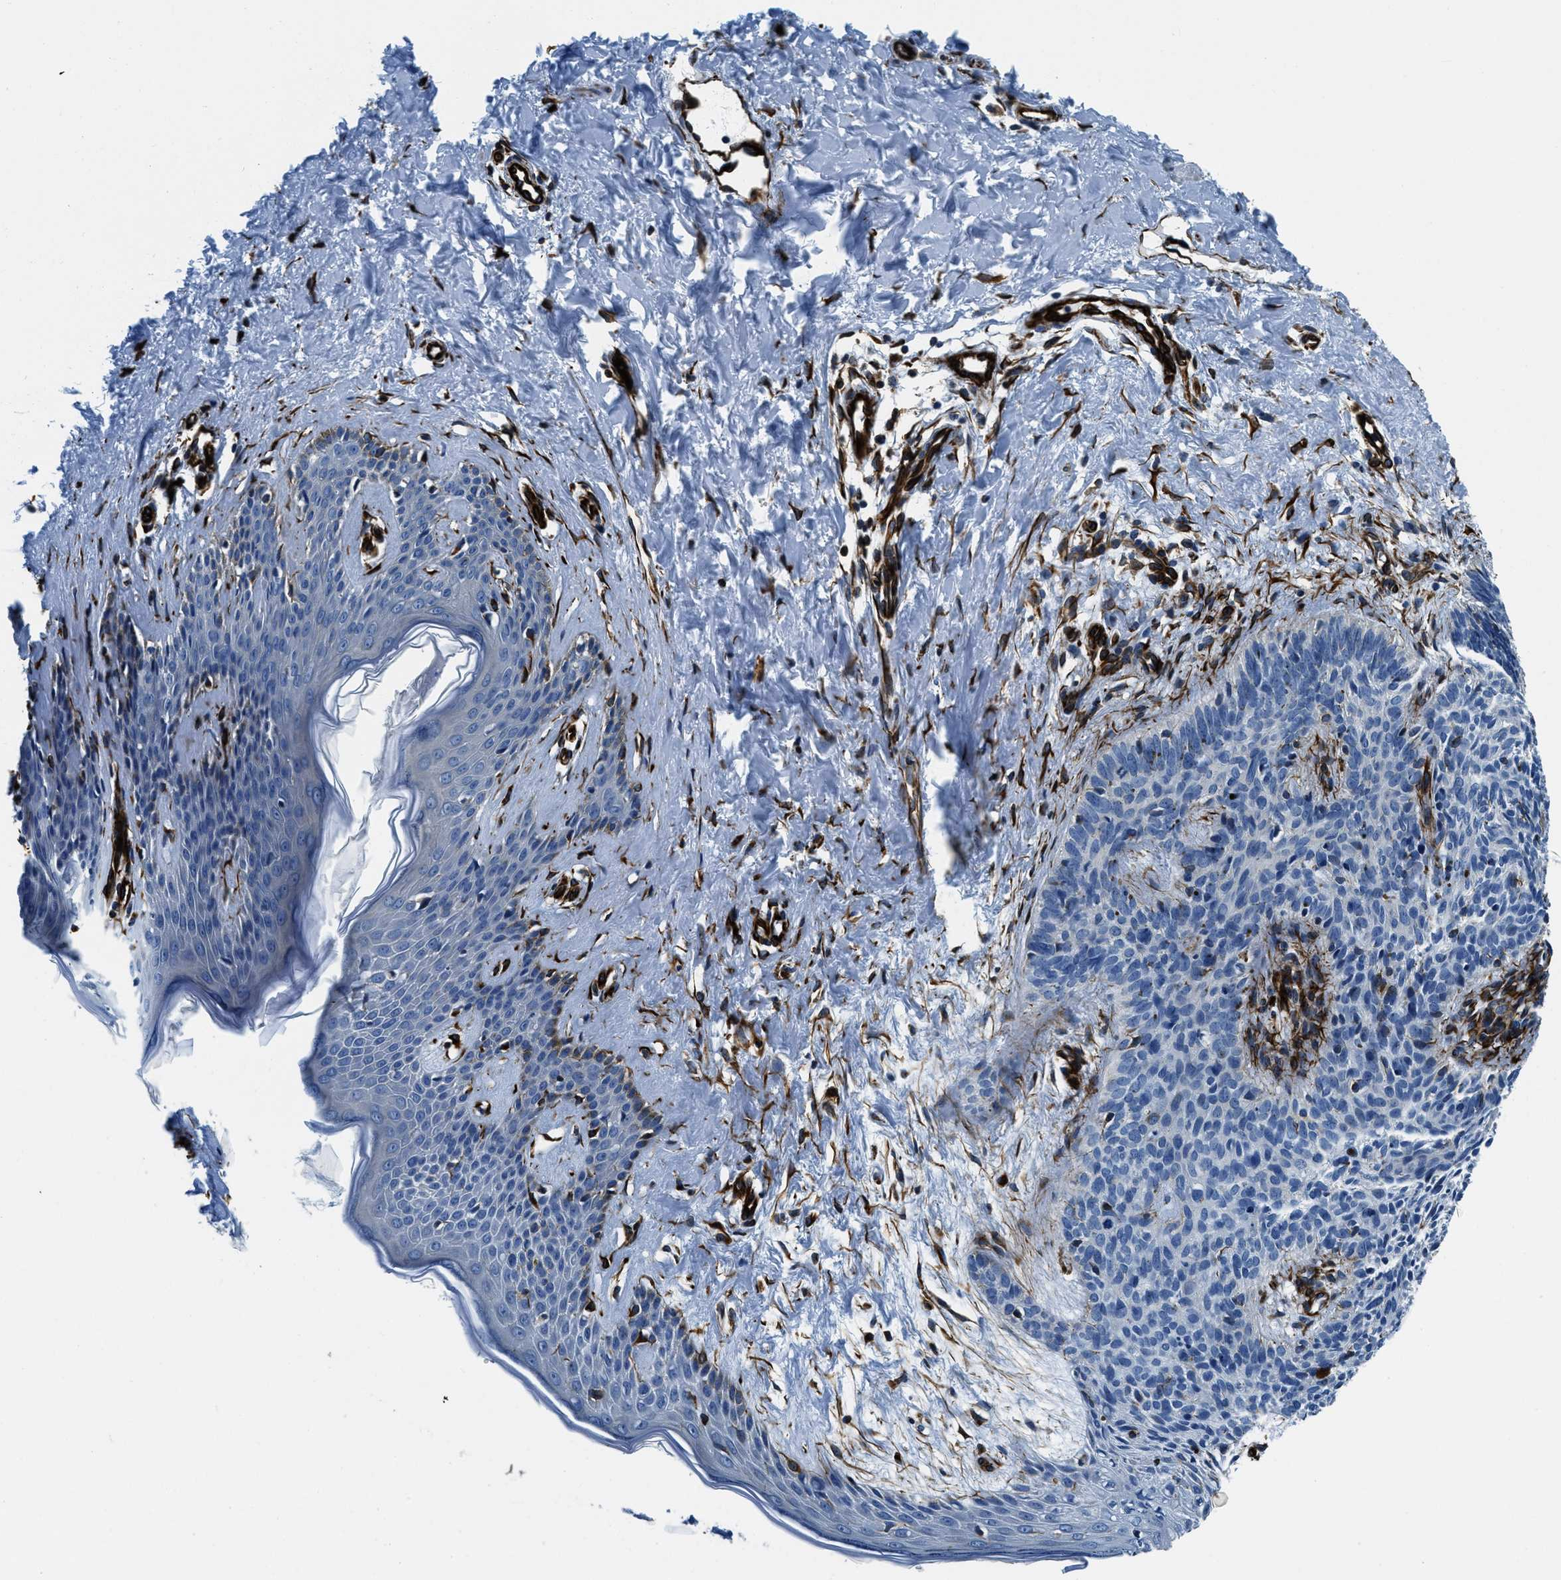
{"staining": {"intensity": "negative", "quantity": "none", "location": "none"}, "tissue": "skin cancer", "cell_type": "Tumor cells", "image_type": "cancer", "snomed": [{"axis": "morphology", "description": "Basal cell carcinoma"}, {"axis": "topography", "description": "Skin"}], "caption": "Protein analysis of skin cancer displays no significant expression in tumor cells. The staining was performed using DAB (3,3'-diaminobenzidine) to visualize the protein expression in brown, while the nuclei were stained in blue with hematoxylin (Magnification: 20x).", "gene": "GNS", "patient": {"sex": "male", "age": 60}}